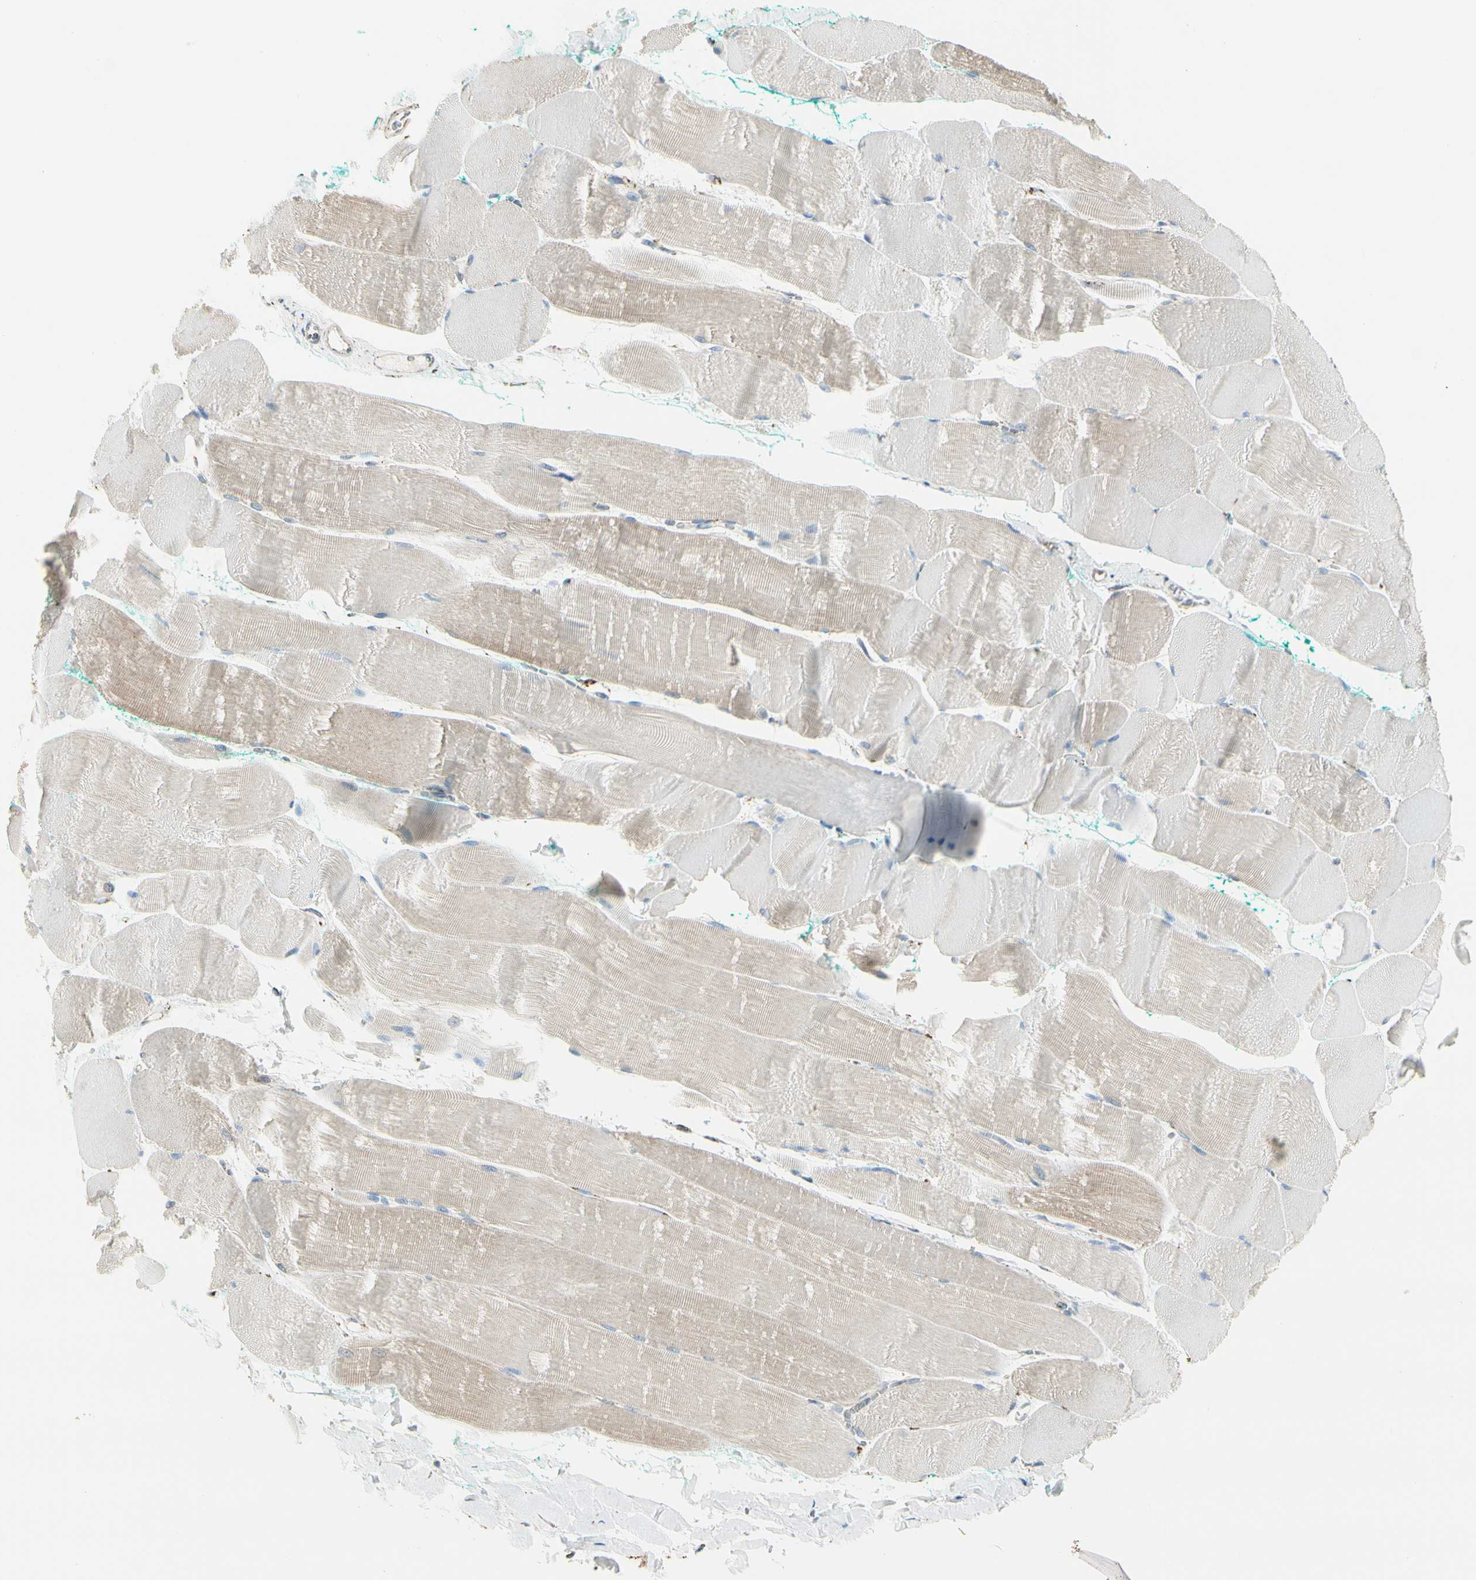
{"staining": {"intensity": "weak", "quantity": "25%-75%", "location": "cytoplasmic/membranous"}, "tissue": "skeletal muscle", "cell_type": "Myocytes", "image_type": "normal", "snomed": [{"axis": "morphology", "description": "Normal tissue, NOS"}, {"axis": "morphology", "description": "Squamous cell carcinoma, NOS"}, {"axis": "topography", "description": "Skeletal muscle"}], "caption": "Benign skeletal muscle displays weak cytoplasmic/membranous staining in approximately 25%-75% of myocytes Using DAB (3,3'-diaminobenzidine) (brown) and hematoxylin (blue) stains, captured at high magnification using brightfield microscopy..", "gene": "ME2", "patient": {"sex": "male", "age": 51}}